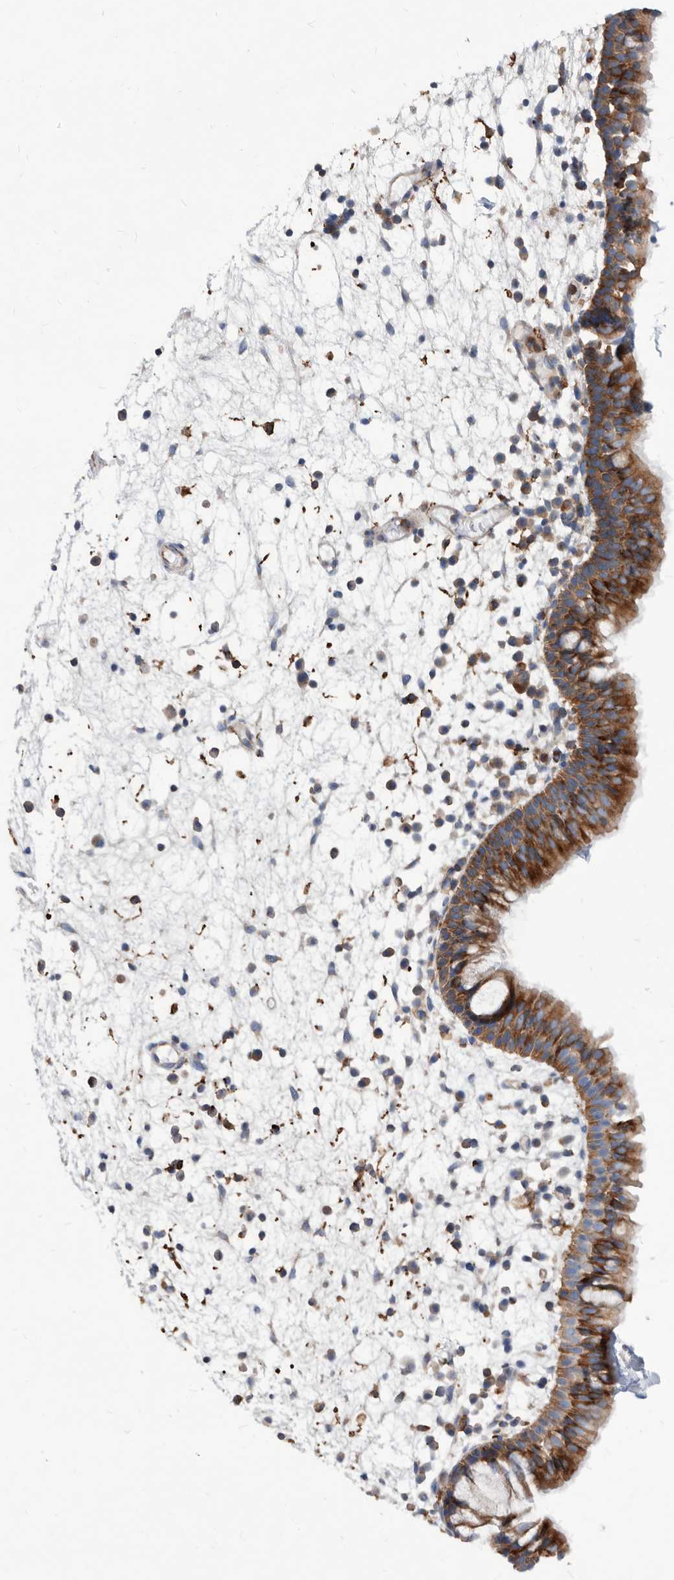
{"staining": {"intensity": "moderate", "quantity": ">75%", "location": "cytoplasmic/membranous"}, "tissue": "nasopharynx", "cell_type": "Respiratory epithelial cells", "image_type": "normal", "snomed": [{"axis": "morphology", "description": "Normal tissue, NOS"}, {"axis": "morphology", "description": "Inflammation, NOS"}, {"axis": "morphology", "description": "Malignant melanoma, Metastatic site"}, {"axis": "topography", "description": "Nasopharynx"}], "caption": "Normal nasopharynx reveals moderate cytoplasmic/membranous expression in about >75% of respiratory epithelial cells, visualized by immunohistochemistry.", "gene": "SMG7", "patient": {"sex": "male", "age": 70}}